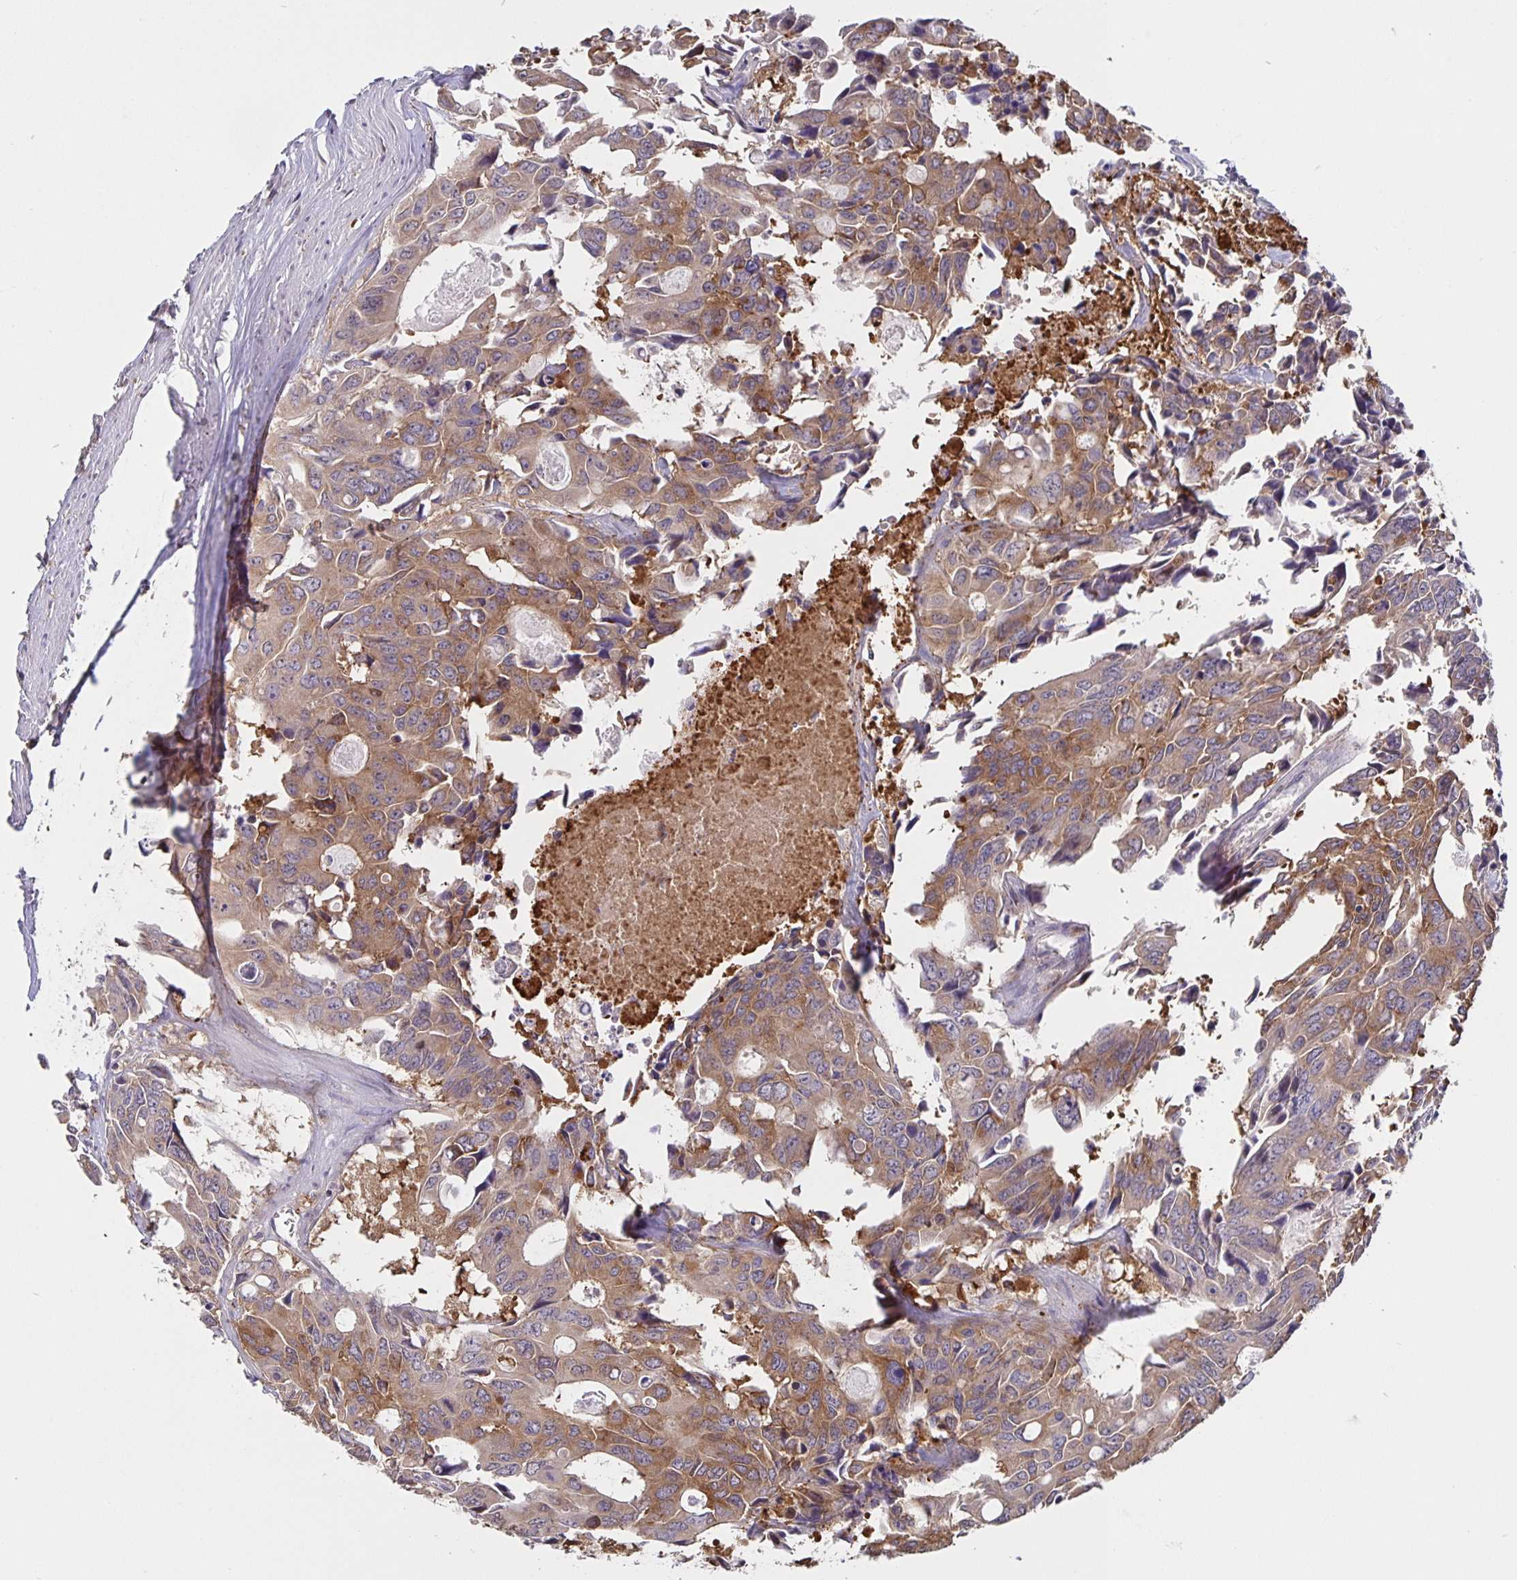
{"staining": {"intensity": "moderate", "quantity": ">75%", "location": "cytoplasmic/membranous"}, "tissue": "colorectal cancer", "cell_type": "Tumor cells", "image_type": "cancer", "snomed": [{"axis": "morphology", "description": "Adenocarcinoma, NOS"}, {"axis": "topography", "description": "Rectum"}], "caption": "Immunohistochemistry (IHC) micrograph of neoplastic tissue: human colorectal cancer stained using immunohistochemistry shows medium levels of moderate protein expression localized specifically in the cytoplasmic/membranous of tumor cells, appearing as a cytoplasmic/membranous brown color.", "gene": "FEM1C", "patient": {"sex": "male", "age": 76}}